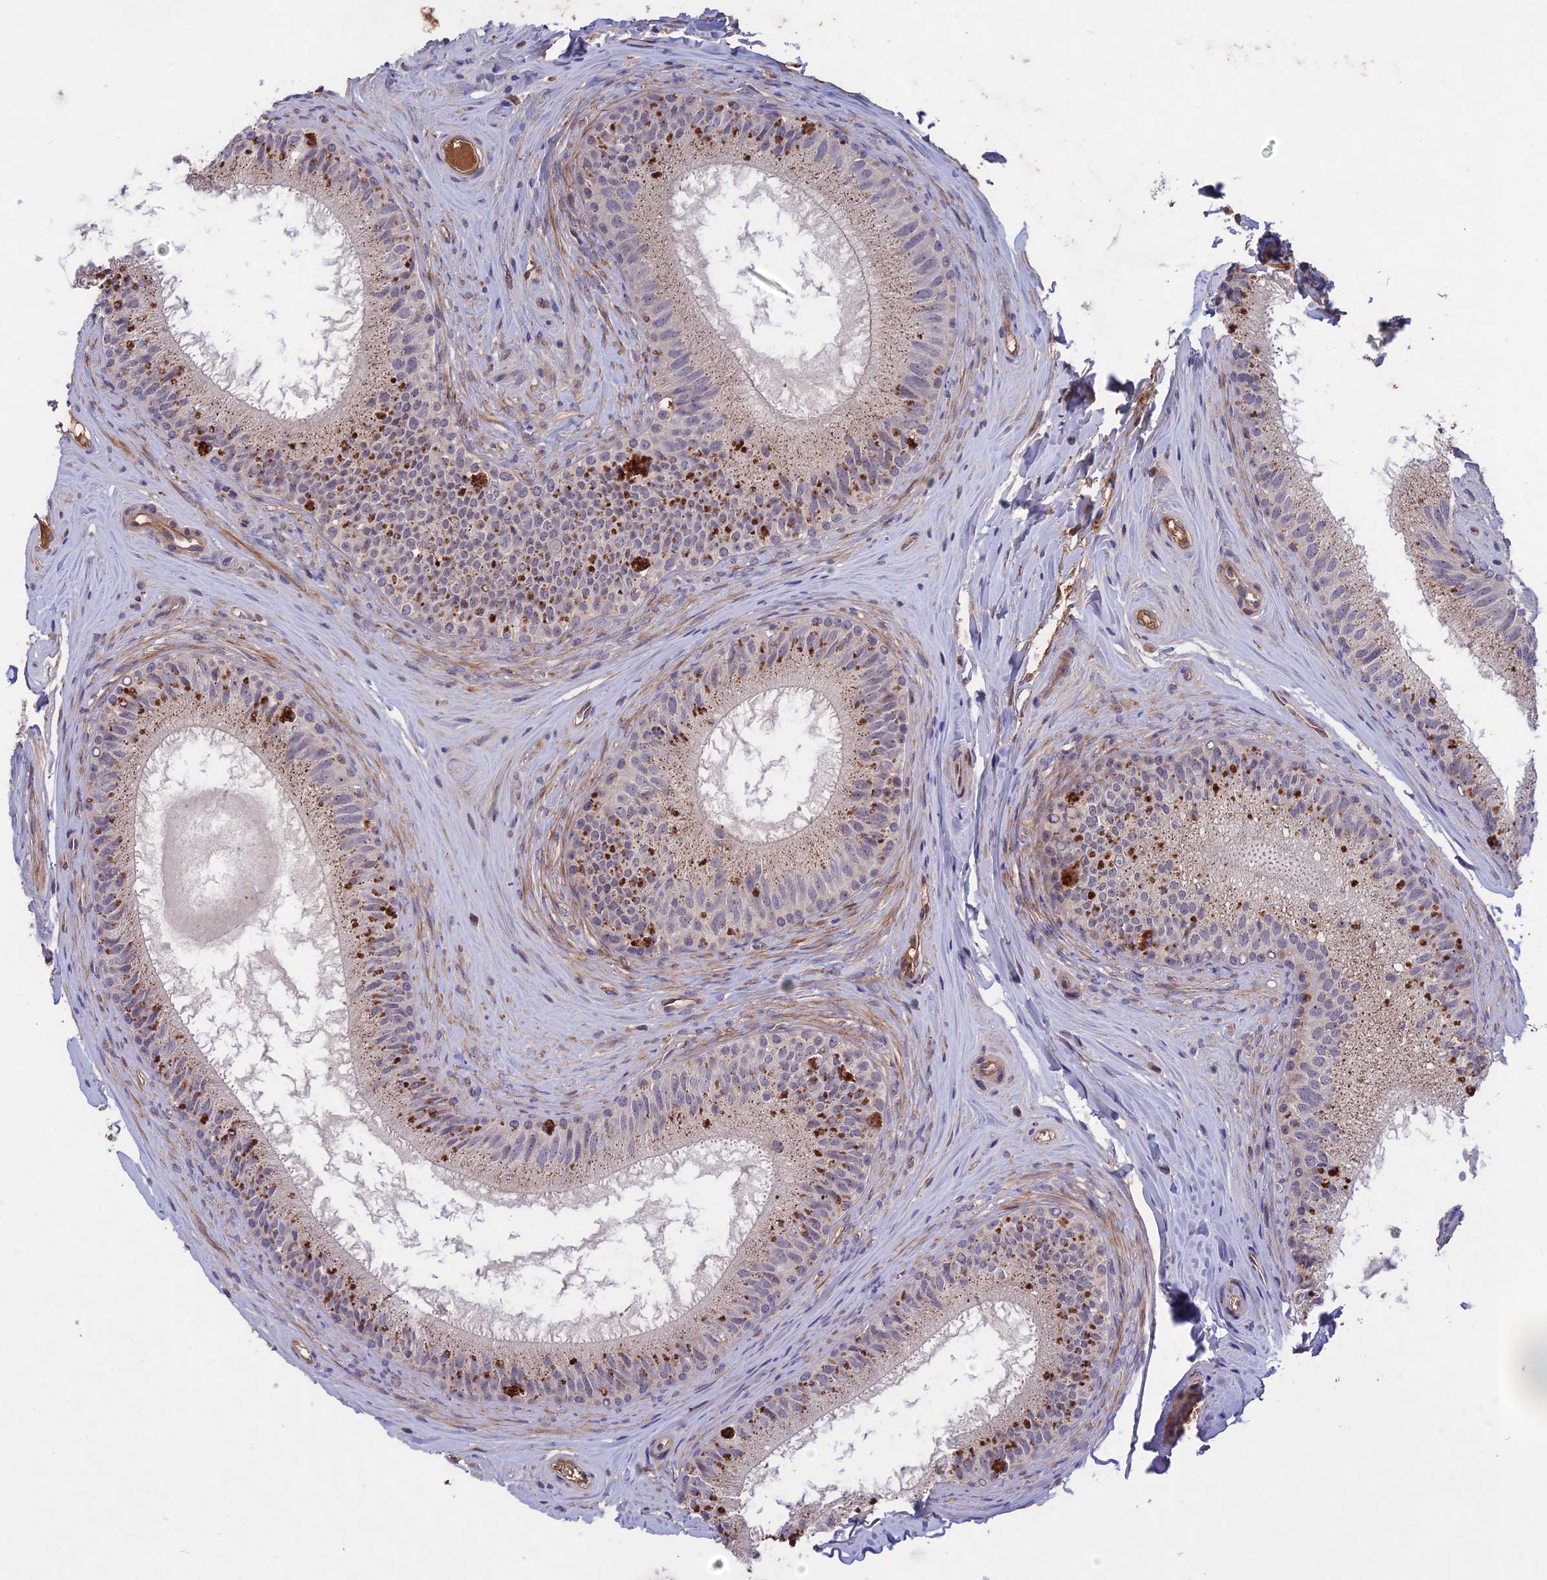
{"staining": {"intensity": "weak", "quantity": "<25%", "location": "cytoplasmic/membranous"}, "tissue": "epididymis", "cell_type": "Glandular cells", "image_type": "normal", "snomed": [{"axis": "morphology", "description": "Normal tissue, NOS"}, {"axis": "topography", "description": "Epididymis"}], "caption": "Immunohistochemistry (IHC) image of normal epididymis: epididymis stained with DAB shows no significant protein staining in glandular cells. The staining is performed using DAB brown chromogen with nuclei counter-stained in using hematoxylin.", "gene": "ADO", "patient": {"sex": "male", "age": 33}}